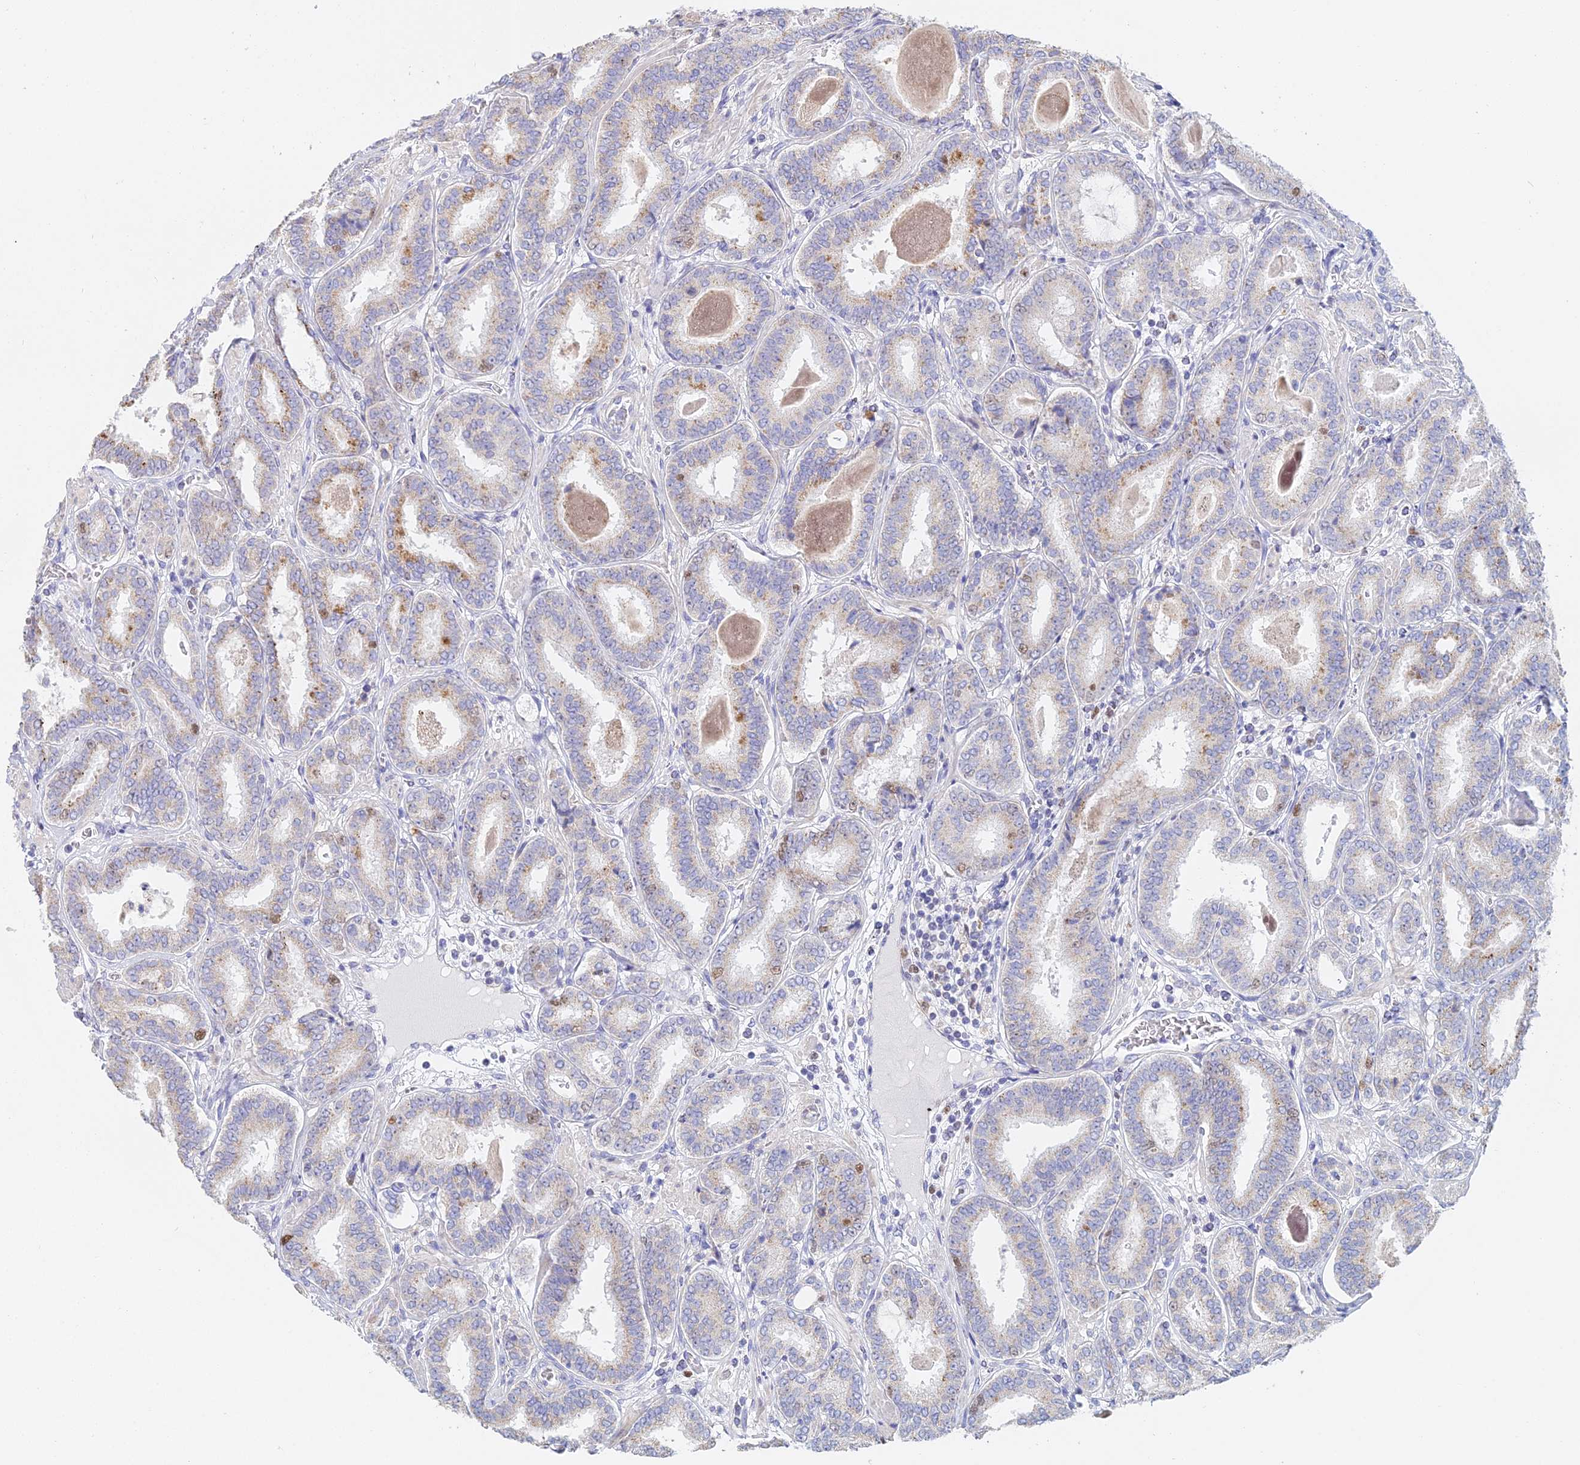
{"staining": {"intensity": "moderate", "quantity": "25%-75%", "location": "cytoplasmic/membranous,nuclear"}, "tissue": "prostate cancer", "cell_type": "Tumor cells", "image_type": "cancer", "snomed": [{"axis": "morphology", "description": "Adenocarcinoma, High grade"}, {"axis": "topography", "description": "Prostate"}], "caption": "Immunohistochemical staining of prostate high-grade adenocarcinoma reveals moderate cytoplasmic/membranous and nuclear protein expression in about 25%-75% of tumor cells.", "gene": "MCM2", "patient": {"sex": "male", "age": 72}}